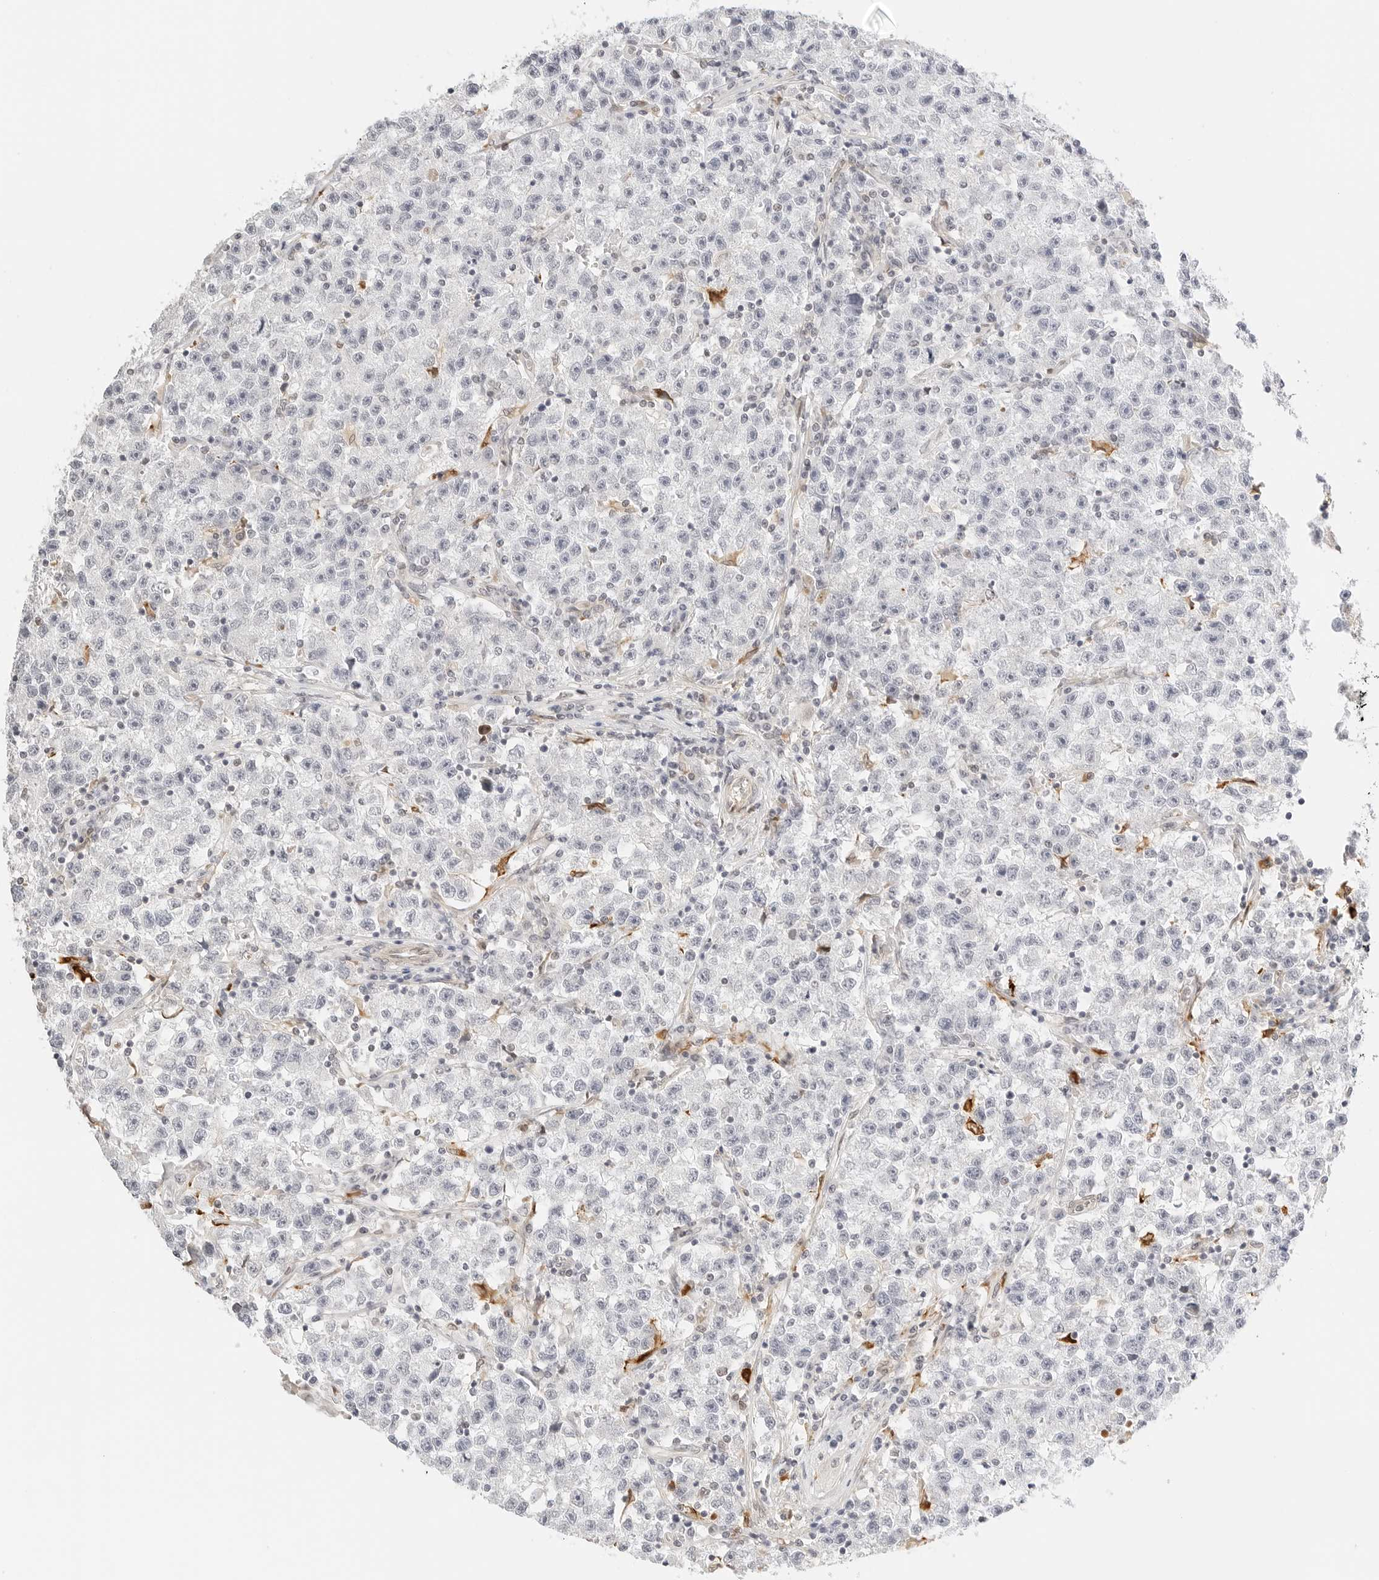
{"staining": {"intensity": "negative", "quantity": "none", "location": "none"}, "tissue": "testis cancer", "cell_type": "Tumor cells", "image_type": "cancer", "snomed": [{"axis": "morphology", "description": "Seminoma, NOS"}, {"axis": "topography", "description": "Testis"}], "caption": "High magnification brightfield microscopy of testis cancer (seminoma) stained with DAB (brown) and counterstained with hematoxylin (blue): tumor cells show no significant expression. (DAB immunohistochemistry, high magnification).", "gene": "TEKT2", "patient": {"sex": "male", "age": 22}}